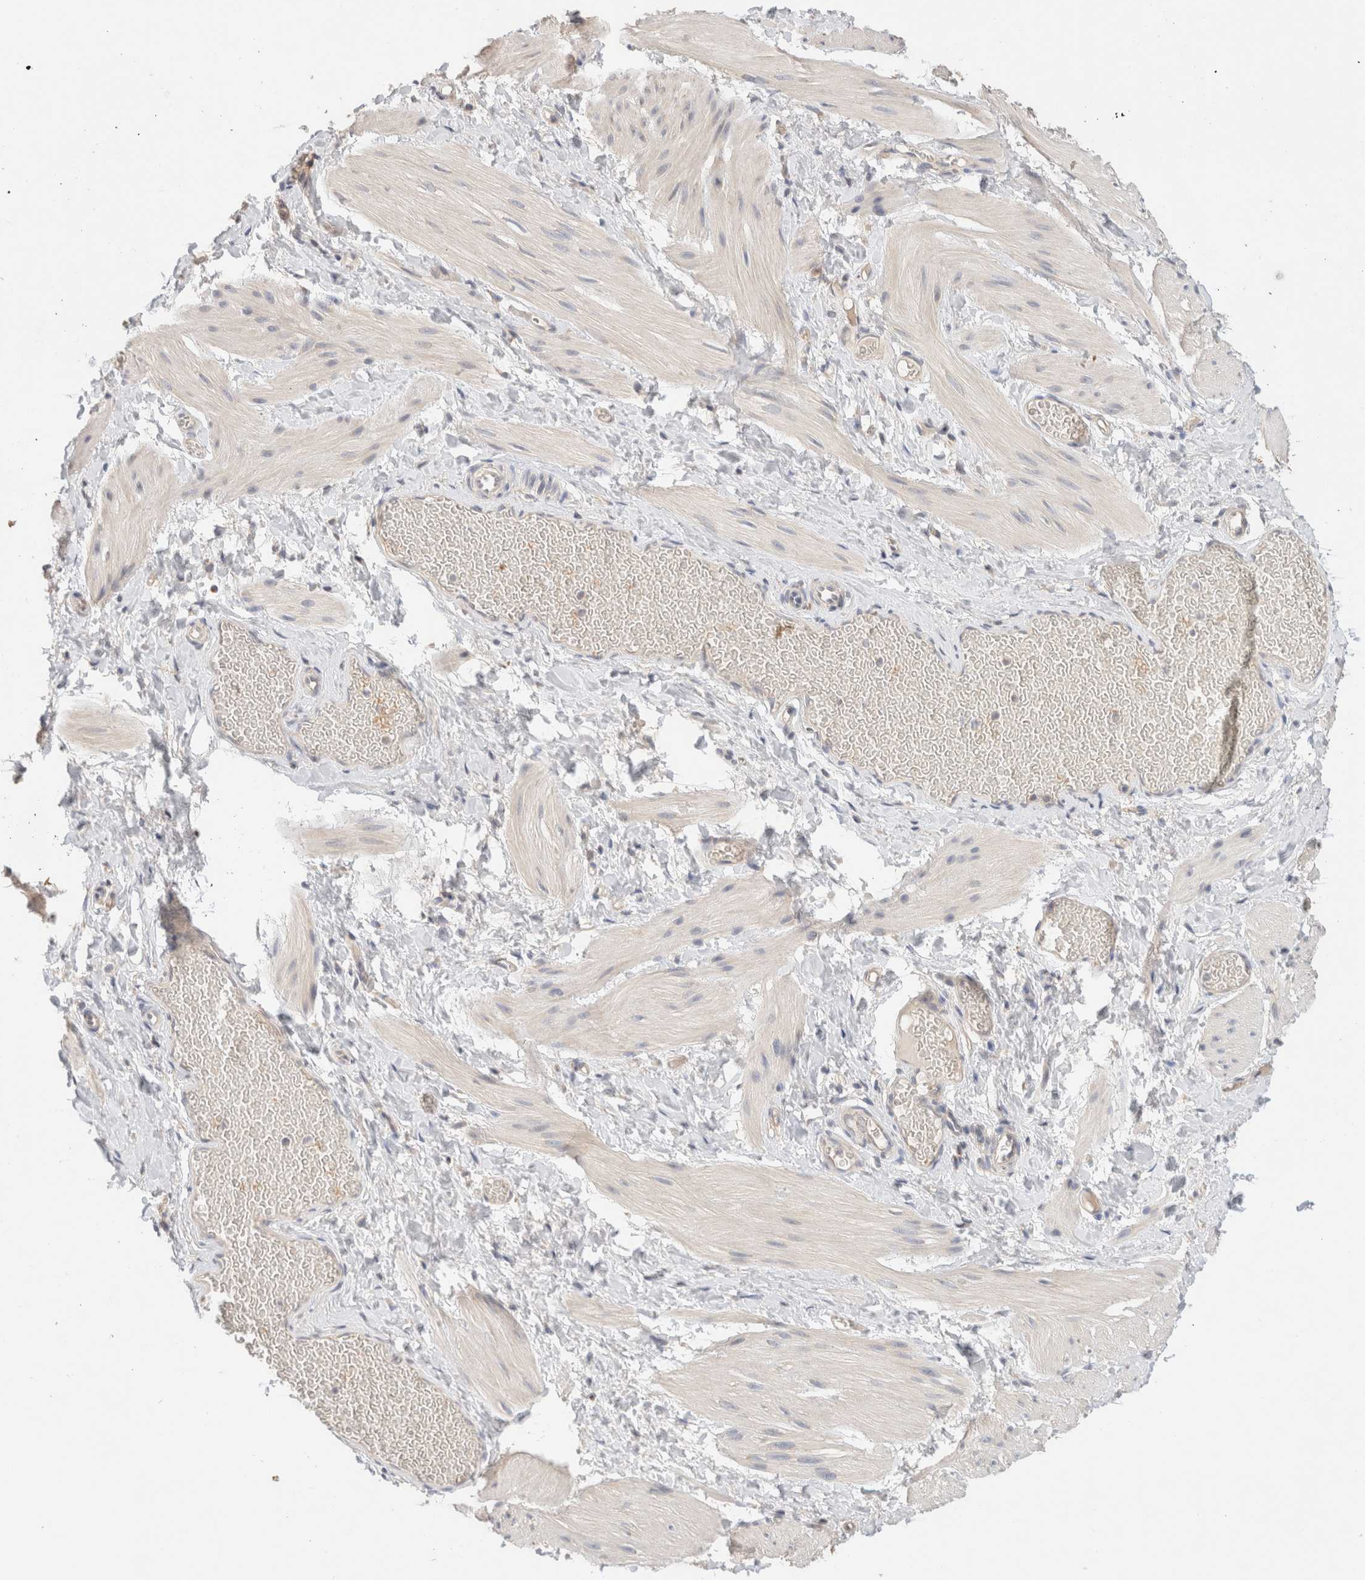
{"staining": {"intensity": "negative", "quantity": "none", "location": "none"}, "tissue": "smooth muscle", "cell_type": "Smooth muscle cells", "image_type": "normal", "snomed": [{"axis": "morphology", "description": "Normal tissue, NOS"}, {"axis": "topography", "description": "Smooth muscle"}], "caption": "This photomicrograph is of benign smooth muscle stained with immunohistochemistry (IHC) to label a protein in brown with the nuclei are counter-stained blue. There is no expression in smooth muscle cells. (DAB immunohistochemistry (IHC) visualized using brightfield microscopy, high magnification).", "gene": "CA13", "patient": {"sex": "male", "age": 16}}